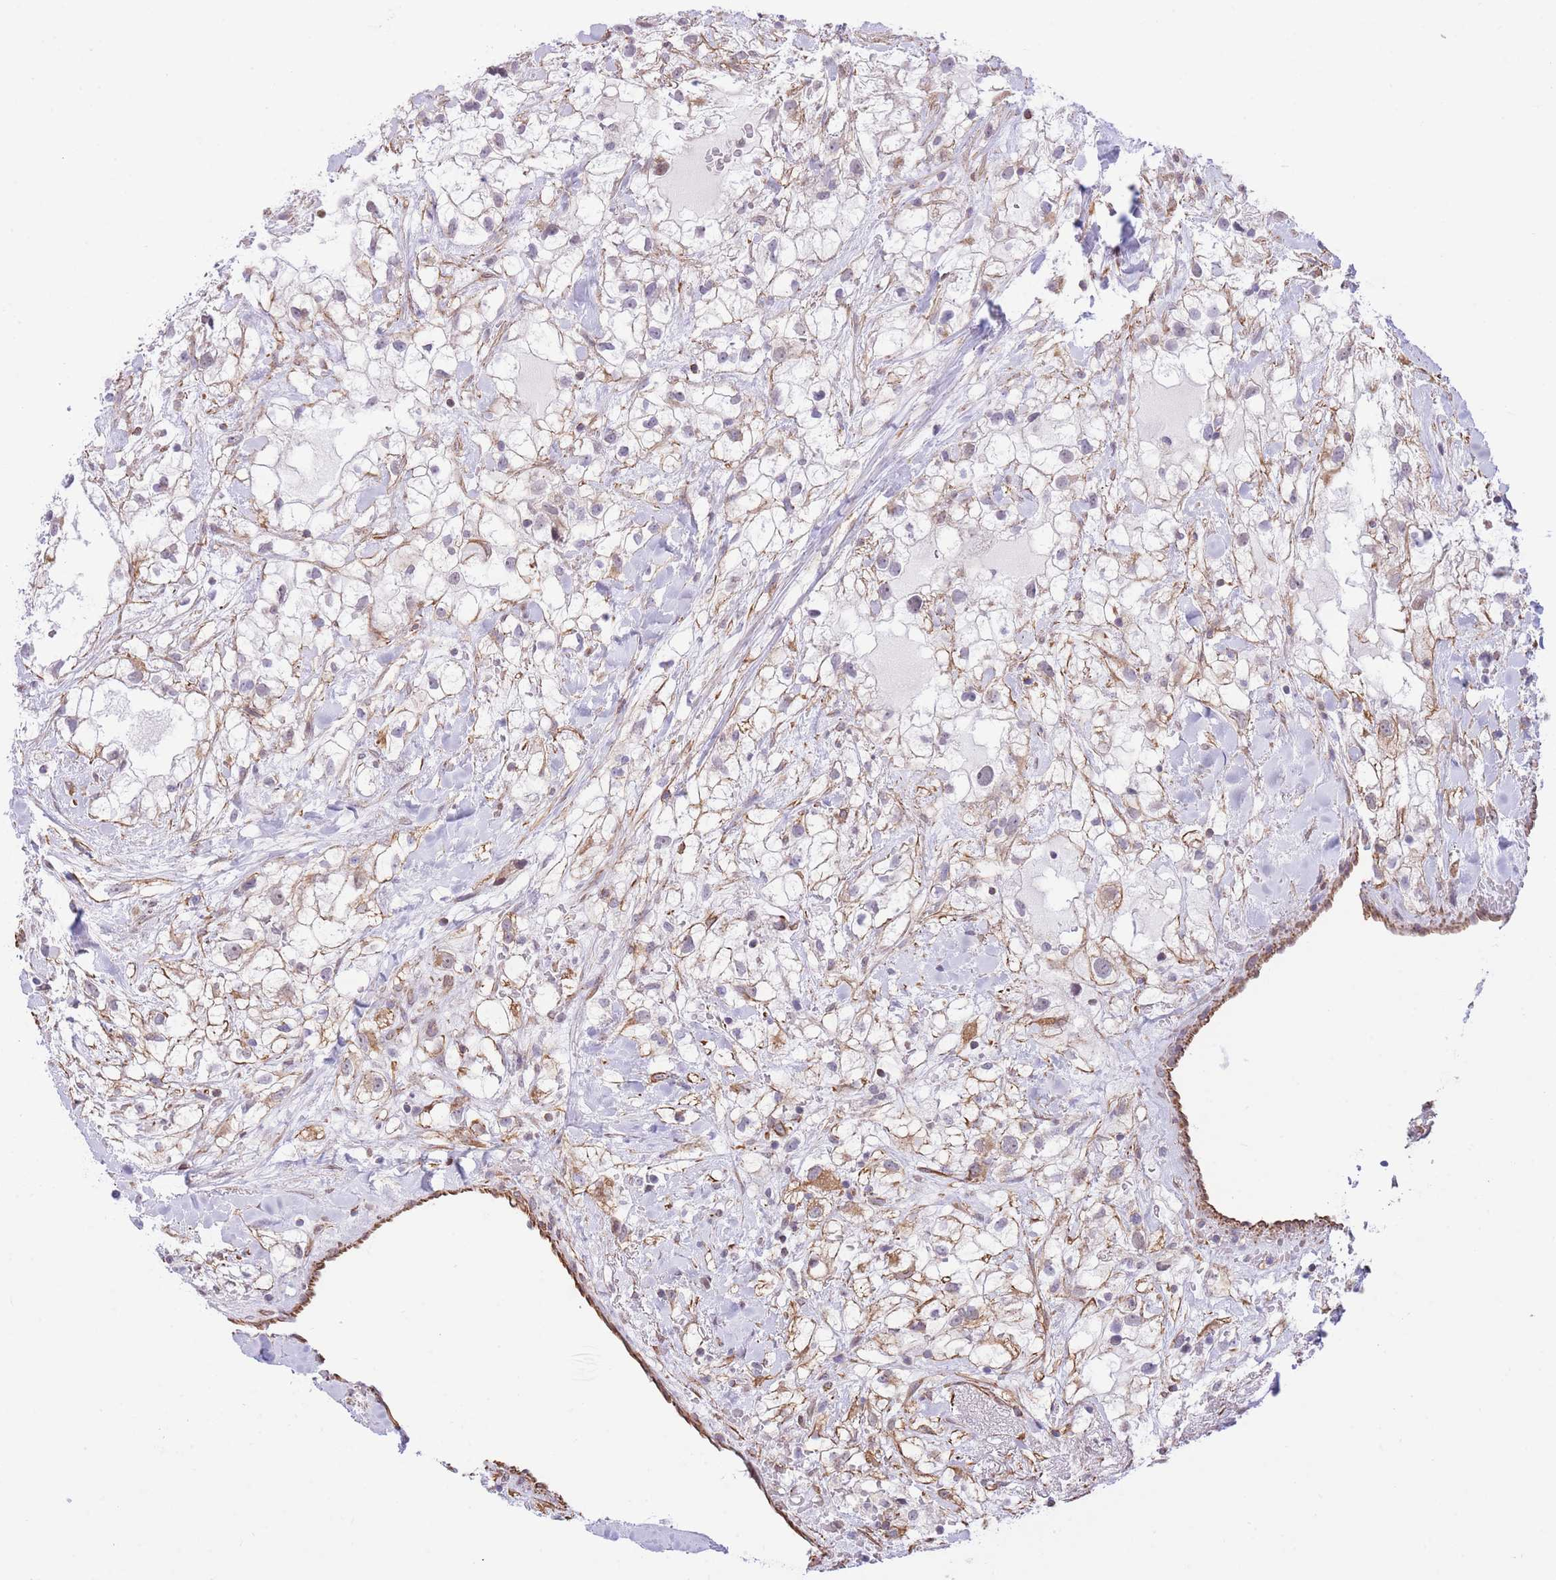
{"staining": {"intensity": "weak", "quantity": "<25%", "location": "cytoplasmic/membranous"}, "tissue": "renal cancer", "cell_type": "Tumor cells", "image_type": "cancer", "snomed": [{"axis": "morphology", "description": "Adenocarcinoma, NOS"}, {"axis": "topography", "description": "Kidney"}], "caption": "A photomicrograph of adenocarcinoma (renal) stained for a protein displays no brown staining in tumor cells.", "gene": "PSG8", "patient": {"sex": "male", "age": 59}}